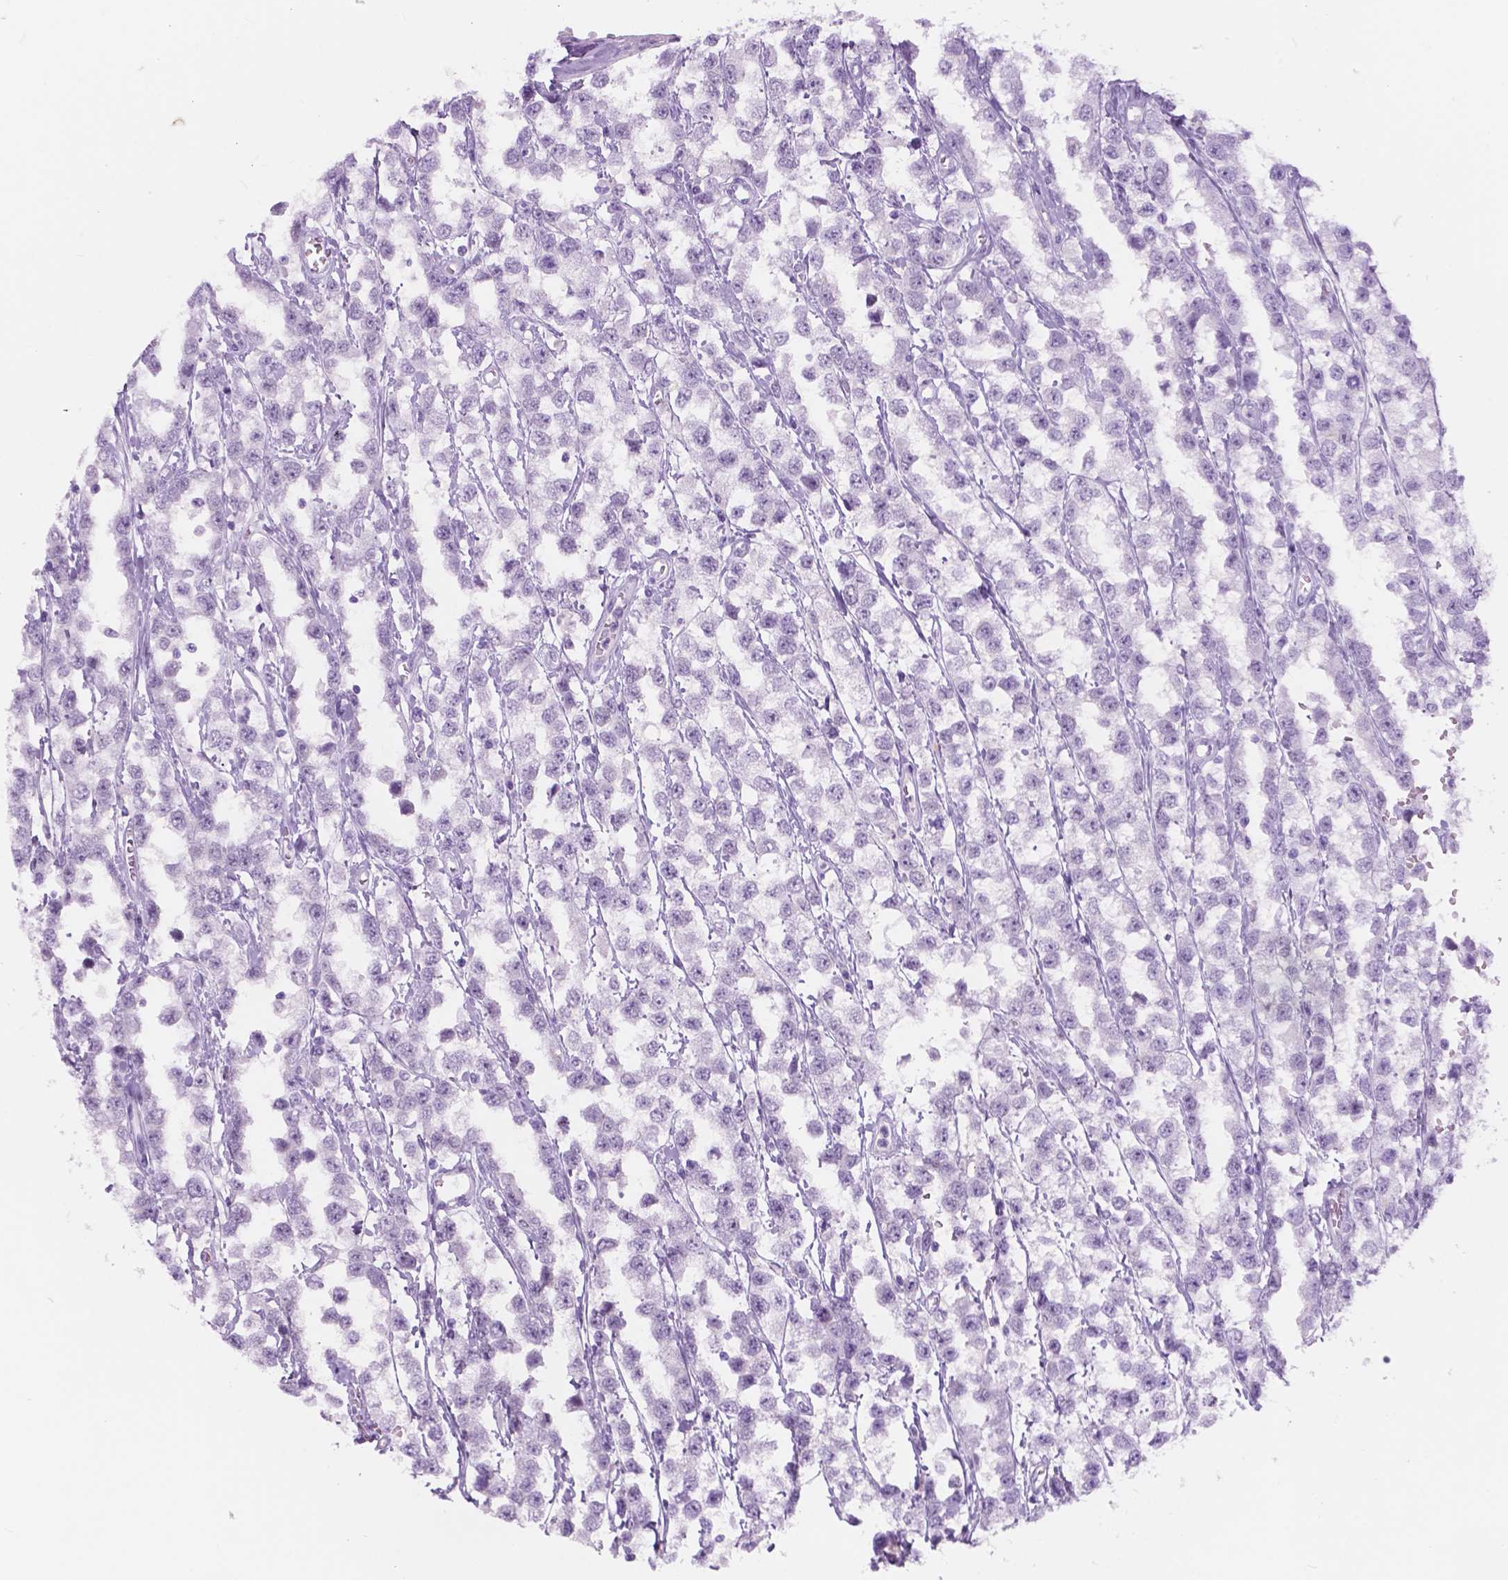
{"staining": {"intensity": "negative", "quantity": "none", "location": "none"}, "tissue": "testis cancer", "cell_type": "Tumor cells", "image_type": "cancer", "snomed": [{"axis": "morphology", "description": "Seminoma, NOS"}, {"axis": "topography", "description": "Testis"}], "caption": "A photomicrograph of human testis cancer is negative for staining in tumor cells.", "gene": "CUZD1", "patient": {"sex": "male", "age": 34}}